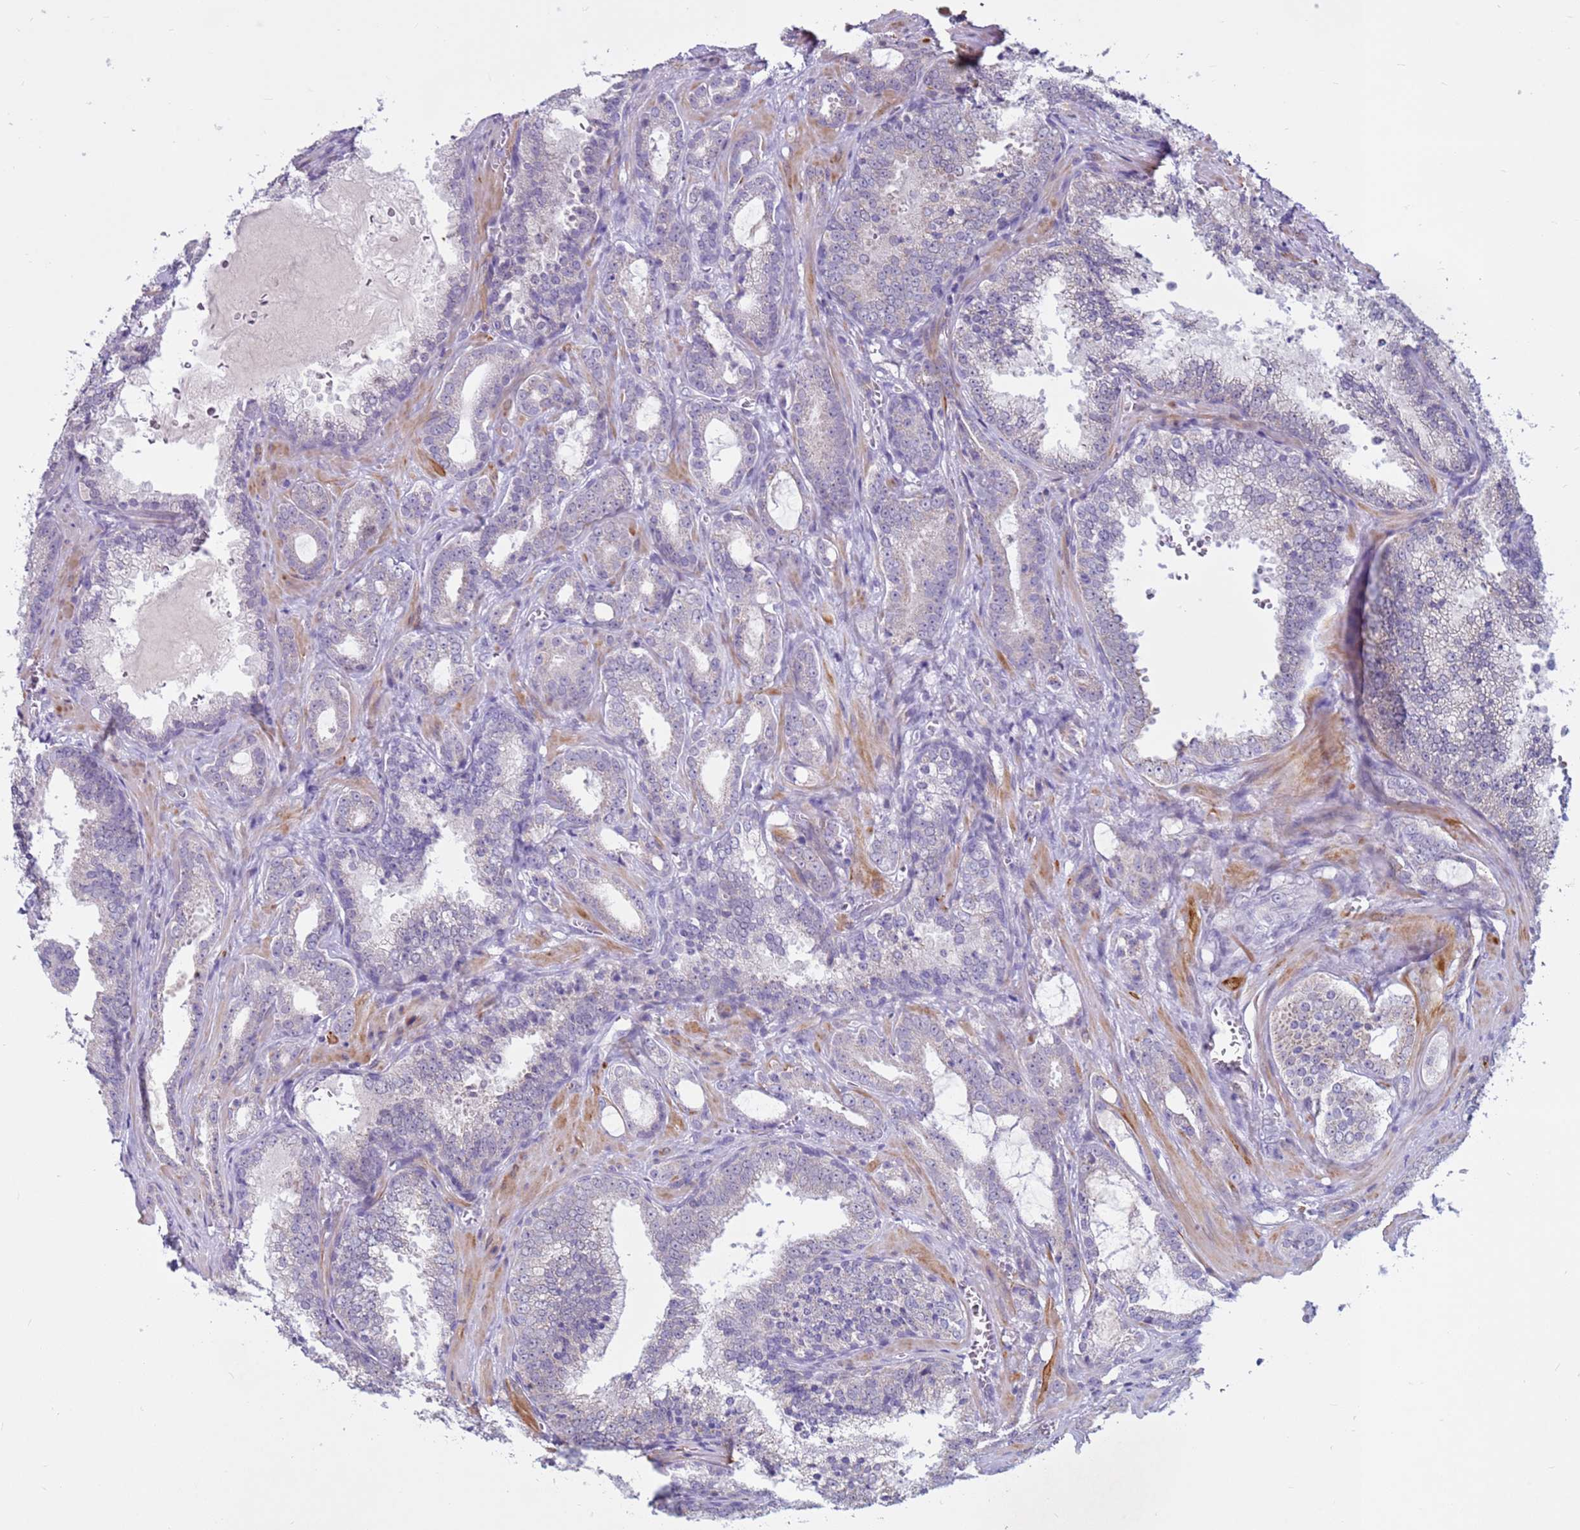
{"staining": {"intensity": "negative", "quantity": "none", "location": "none"}, "tissue": "prostate cancer", "cell_type": "Tumor cells", "image_type": "cancer", "snomed": [{"axis": "morphology", "description": "Adenocarcinoma, High grade"}, {"axis": "topography", "description": "Prostate"}], "caption": "This is a micrograph of IHC staining of prostate high-grade adenocarcinoma, which shows no positivity in tumor cells.", "gene": "CDK2AP2", "patient": {"sex": "male", "age": 72}}